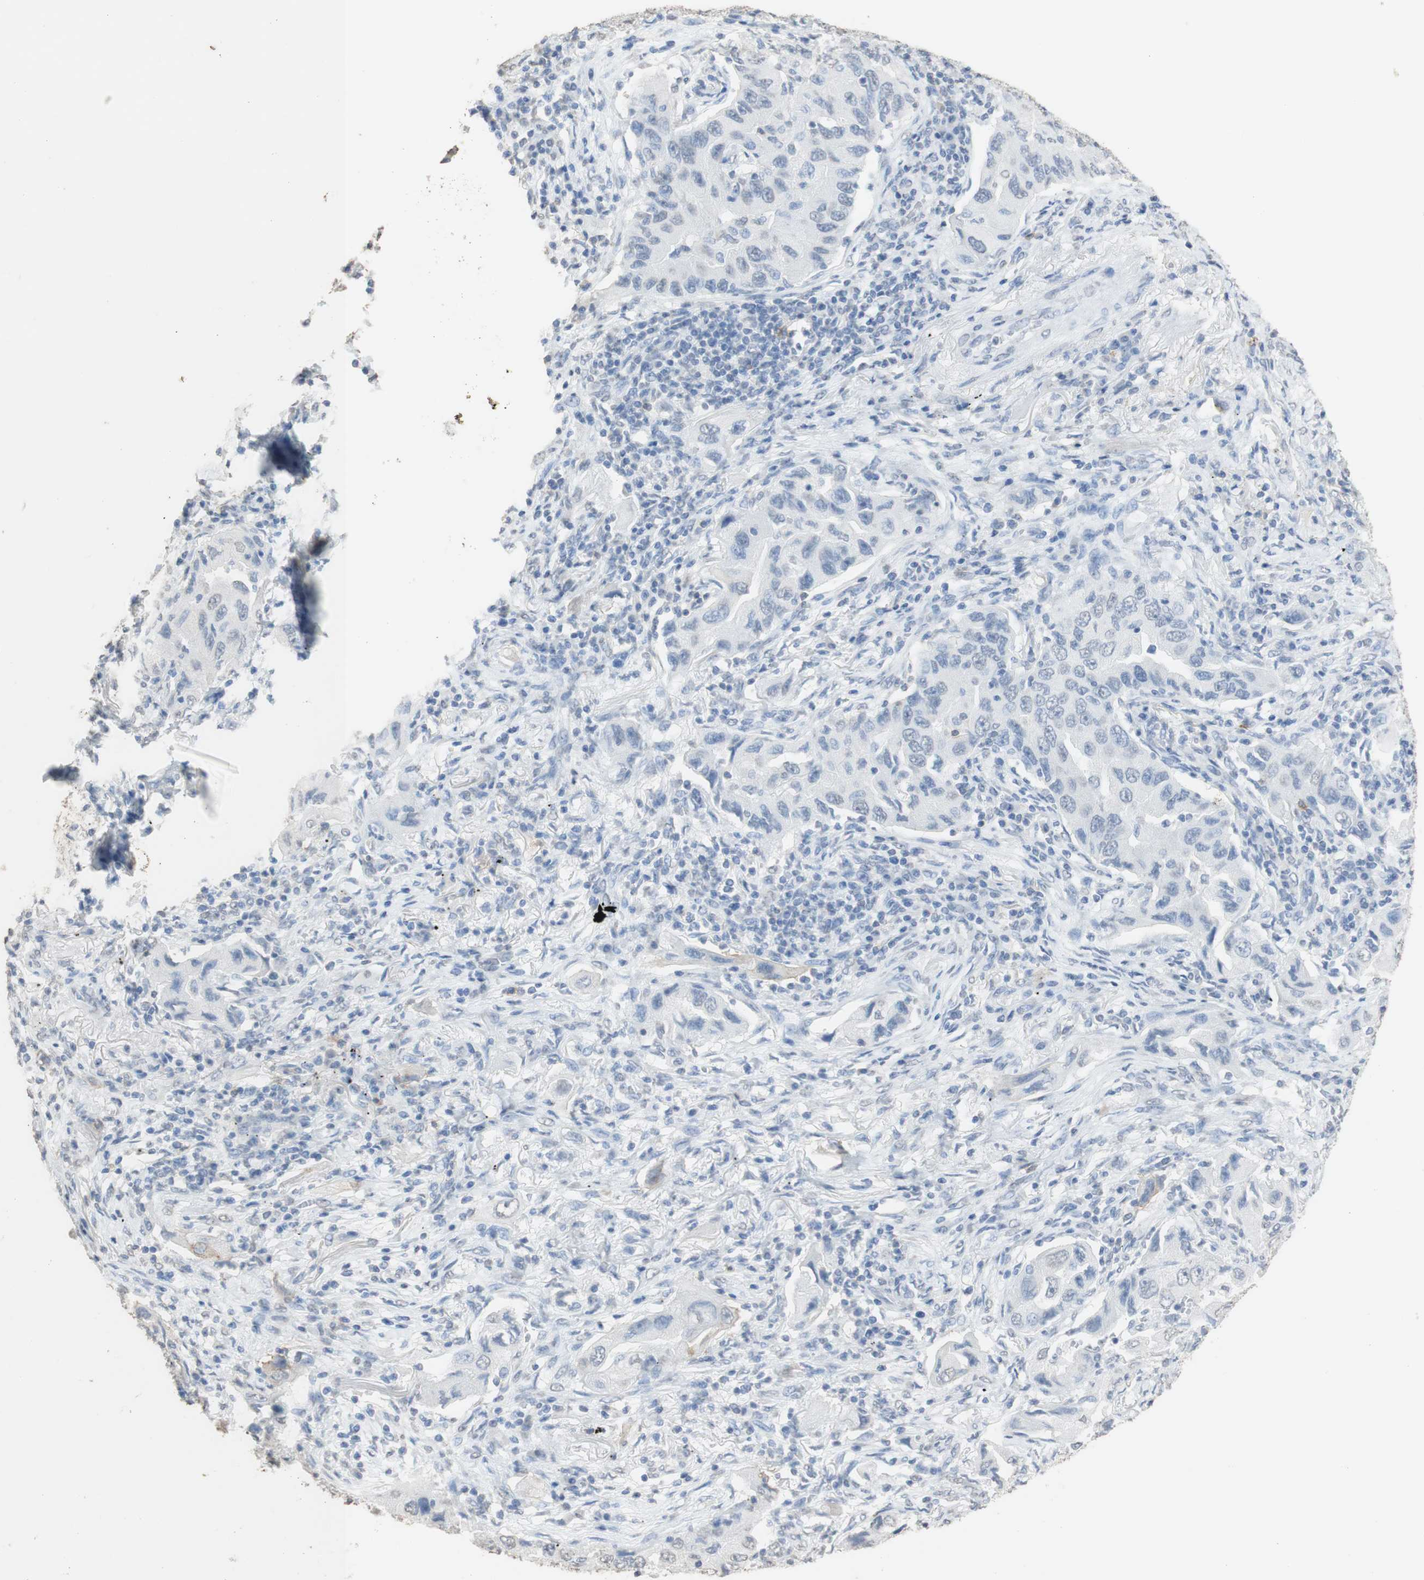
{"staining": {"intensity": "negative", "quantity": "none", "location": "none"}, "tissue": "lung cancer", "cell_type": "Tumor cells", "image_type": "cancer", "snomed": [{"axis": "morphology", "description": "Adenocarcinoma, NOS"}, {"axis": "topography", "description": "Lung"}], "caption": "The histopathology image reveals no staining of tumor cells in lung adenocarcinoma.", "gene": "L1CAM", "patient": {"sex": "female", "age": 65}}